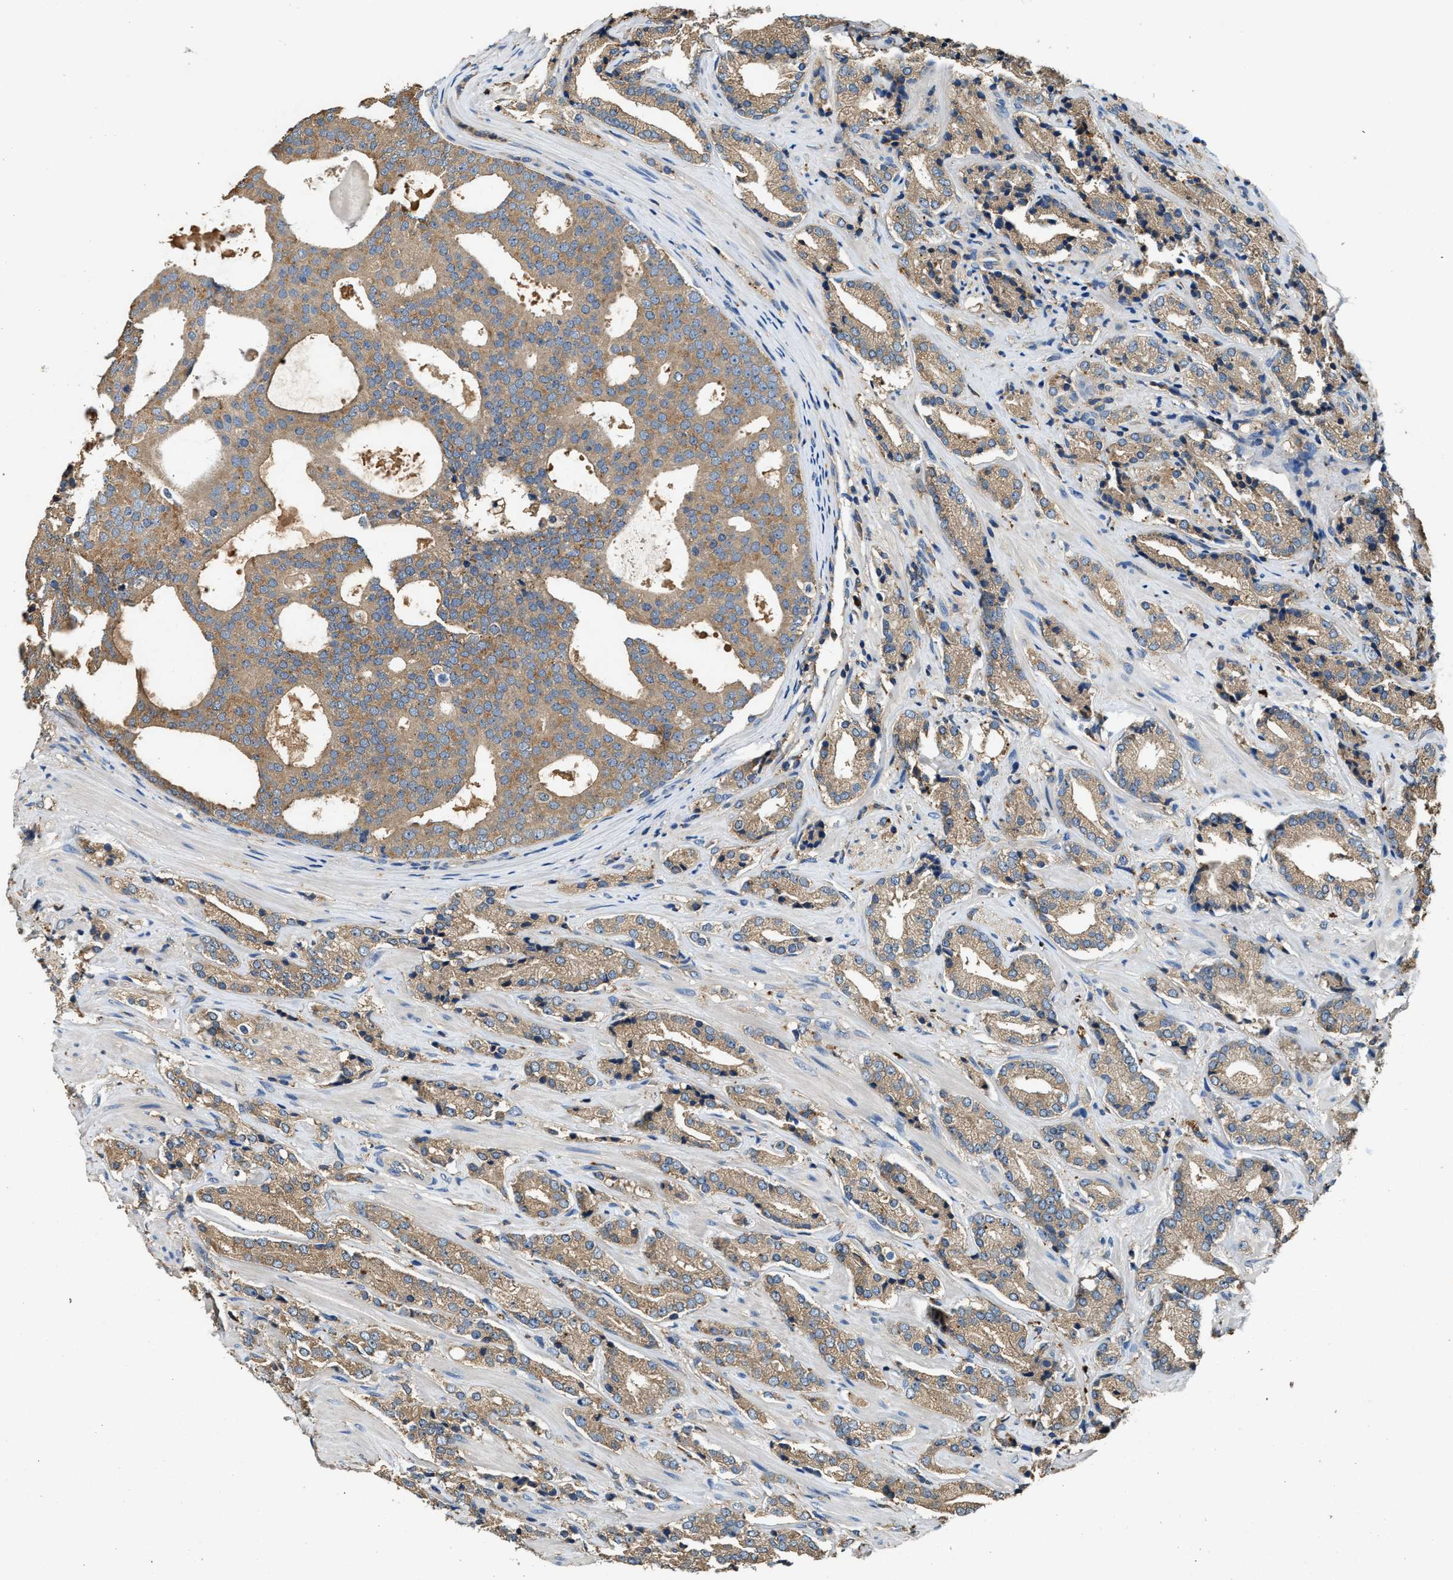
{"staining": {"intensity": "weak", "quantity": ">75%", "location": "cytoplasmic/membranous"}, "tissue": "prostate cancer", "cell_type": "Tumor cells", "image_type": "cancer", "snomed": [{"axis": "morphology", "description": "Adenocarcinoma, High grade"}, {"axis": "topography", "description": "Prostate"}], "caption": "A brown stain highlights weak cytoplasmic/membranous staining of a protein in human prostate high-grade adenocarcinoma tumor cells.", "gene": "BLOC1S1", "patient": {"sex": "male", "age": 71}}